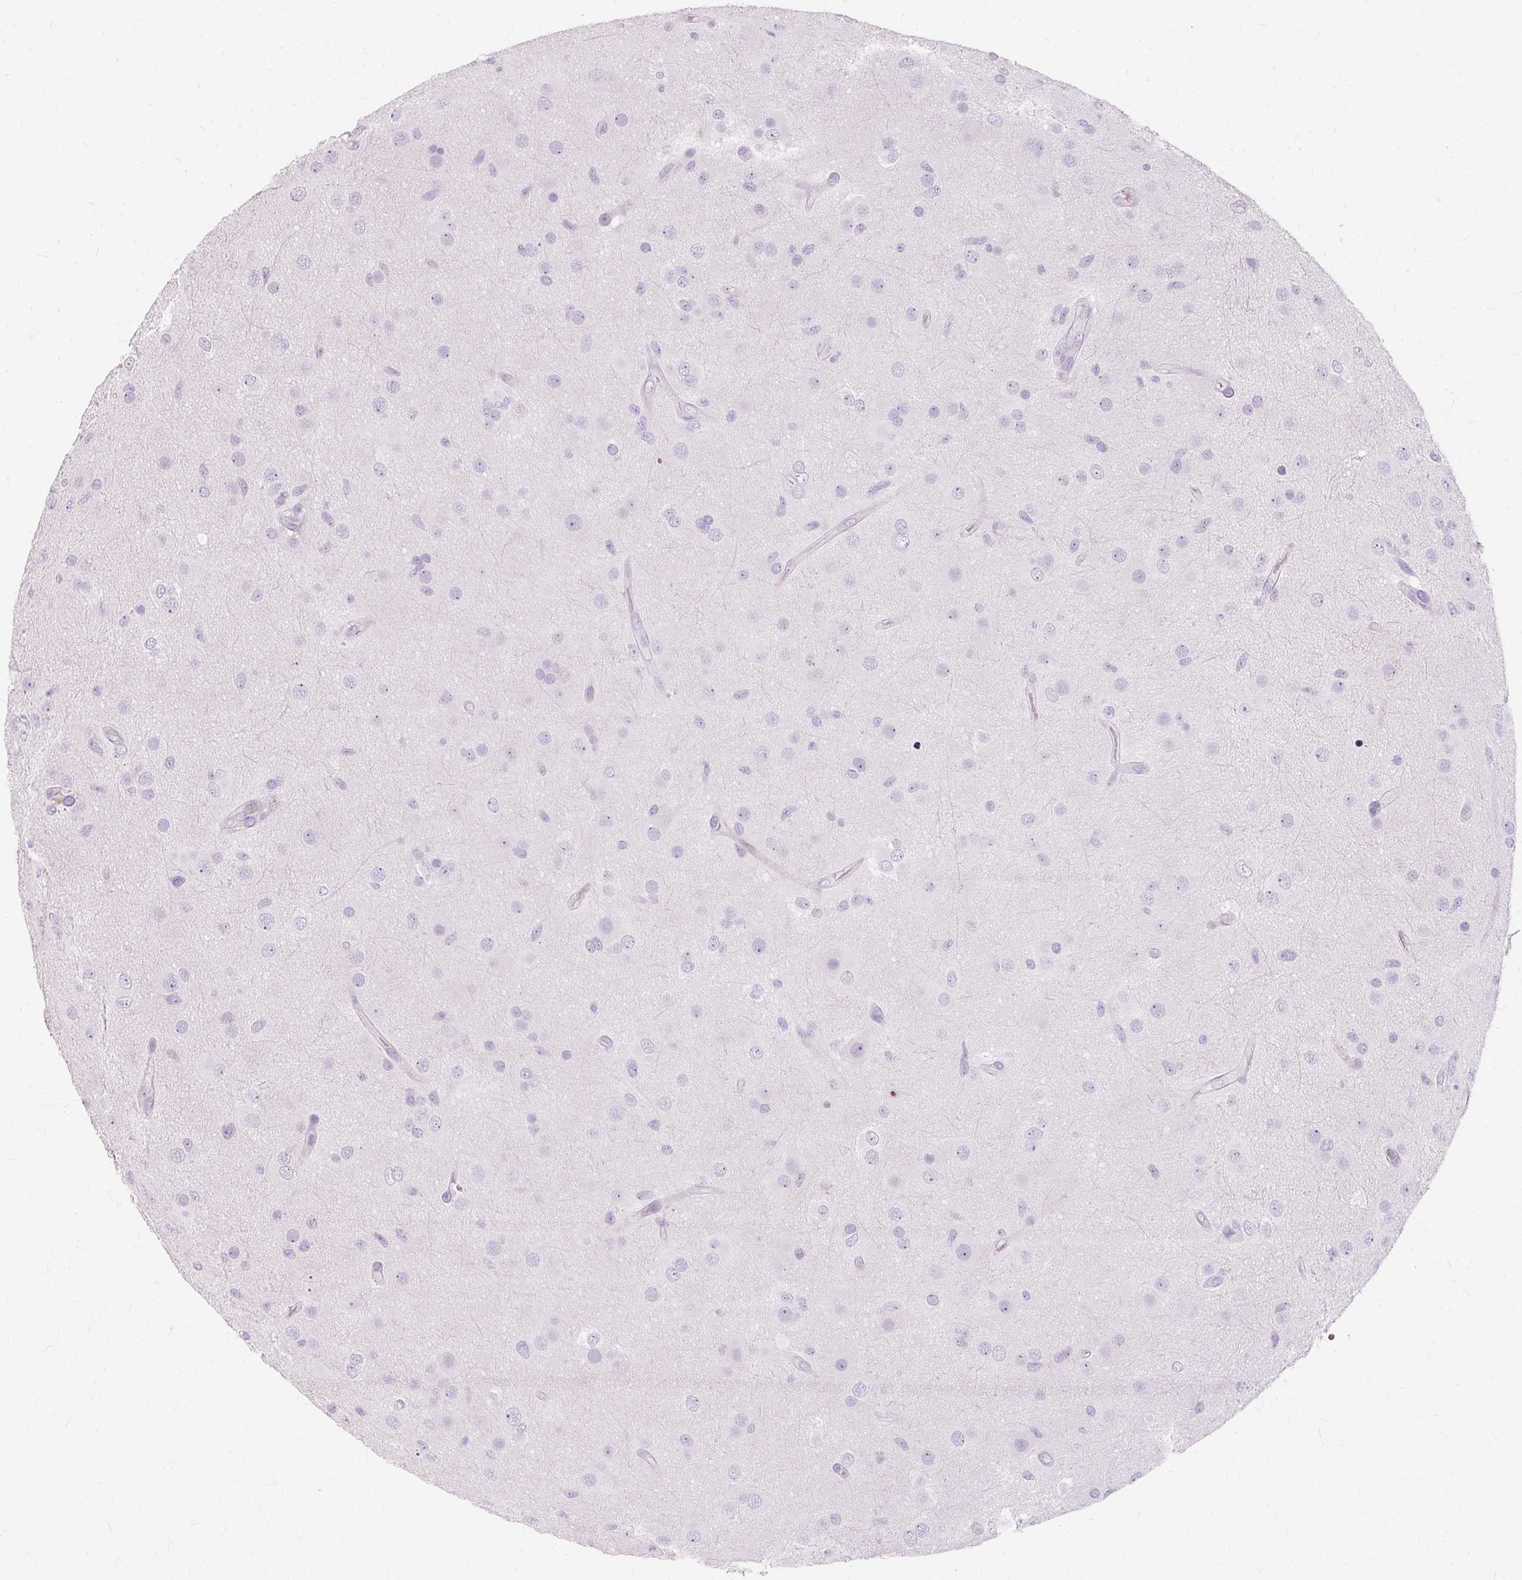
{"staining": {"intensity": "negative", "quantity": "none", "location": "none"}, "tissue": "glioma", "cell_type": "Tumor cells", "image_type": "cancer", "snomed": [{"axis": "morphology", "description": "Glioma, malignant, High grade"}, {"axis": "topography", "description": "Brain"}], "caption": "Protein analysis of malignant glioma (high-grade) exhibits no significant staining in tumor cells. (Brightfield microscopy of DAB (3,3'-diaminobenzidine) IHC at high magnification).", "gene": "IRX2", "patient": {"sex": "male", "age": 53}}